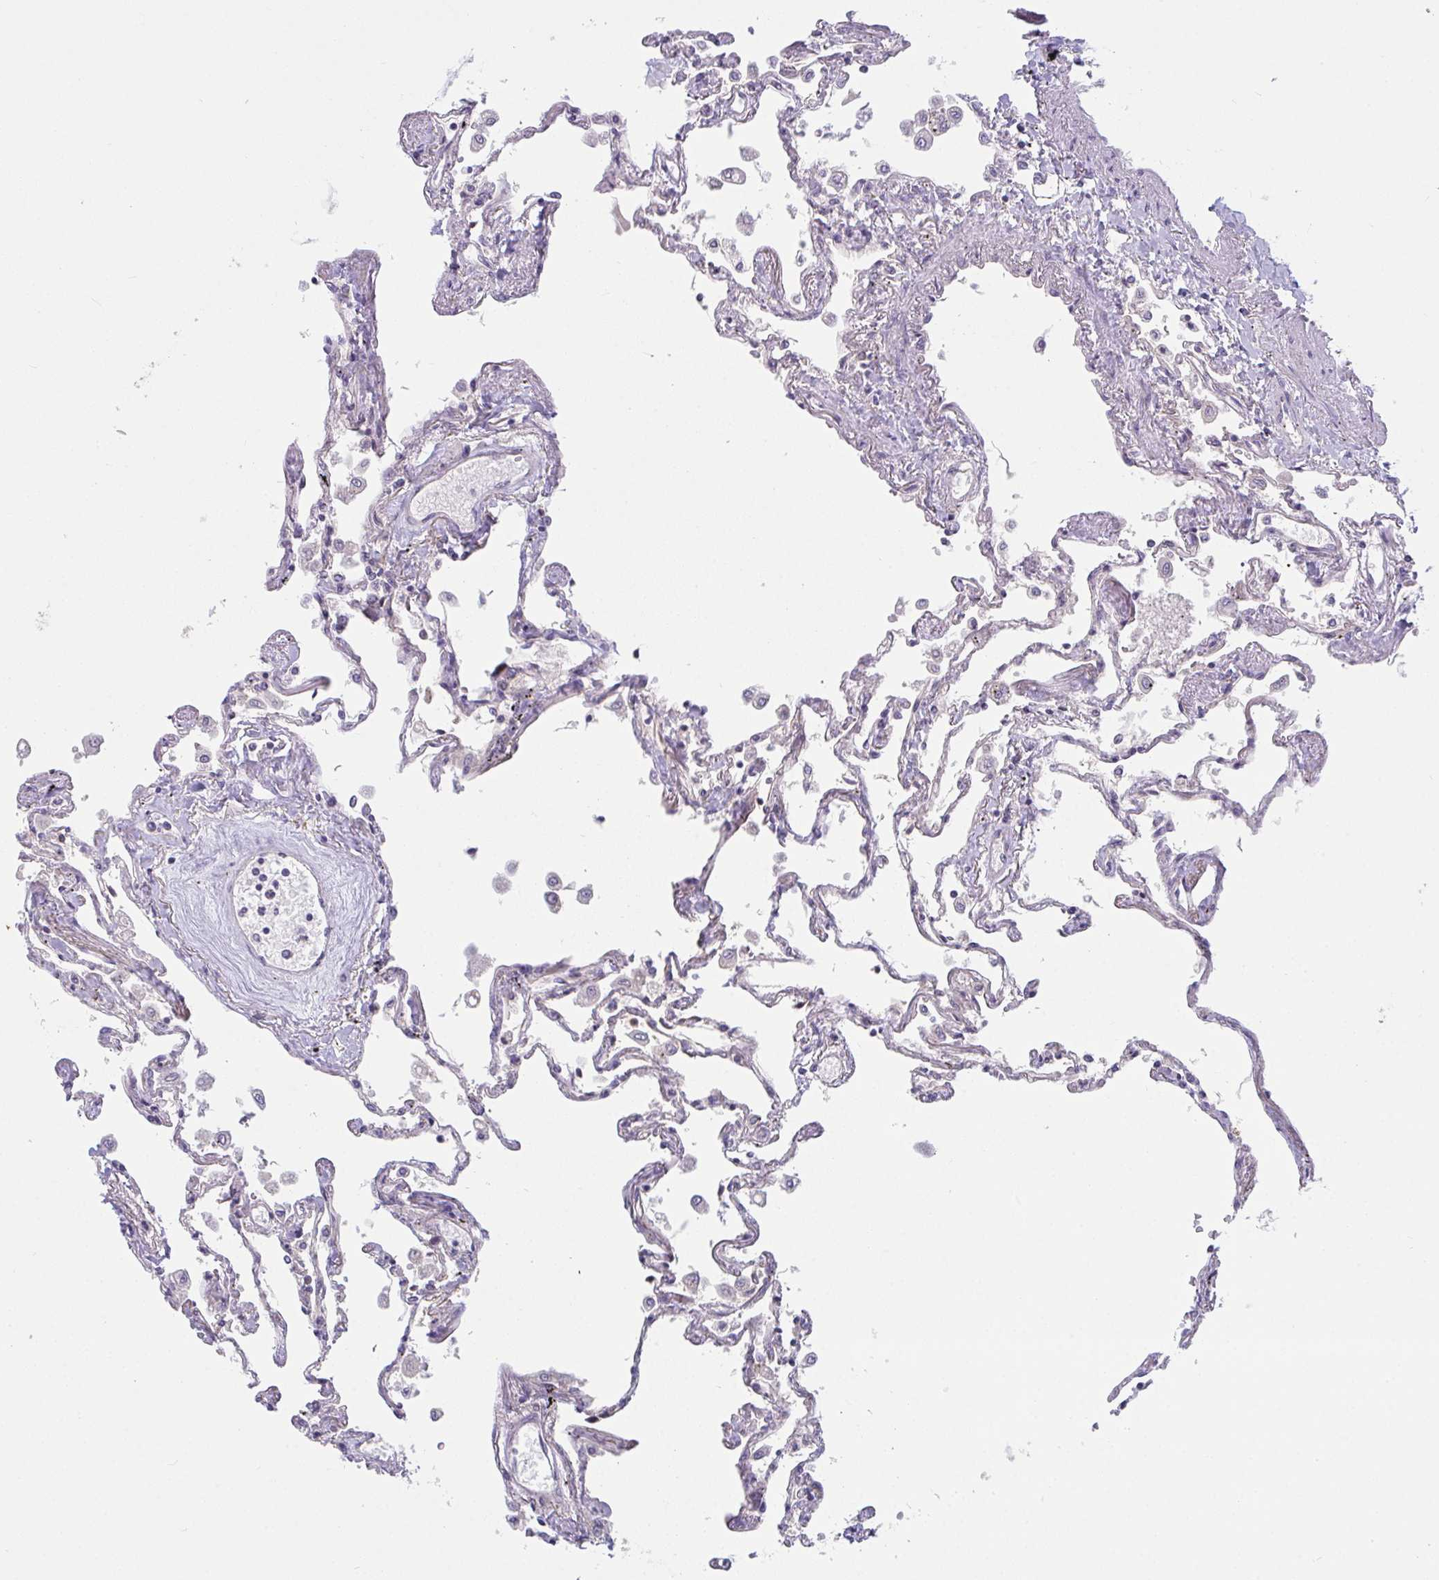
{"staining": {"intensity": "moderate", "quantity": "<25%", "location": "cytoplasmic/membranous"}, "tissue": "lung", "cell_type": "Alveolar cells", "image_type": "normal", "snomed": [{"axis": "morphology", "description": "Normal tissue, NOS"}, {"axis": "morphology", "description": "Adenocarcinoma, NOS"}, {"axis": "topography", "description": "Cartilage tissue"}, {"axis": "topography", "description": "Lung"}], "caption": "IHC micrograph of normal lung: human lung stained using IHC reveals low levels of moderate protein expression localized specifically in the cytoplasmic/membranous of alveolar cells, appearing as a cytoplasmic/membranous brown color.", "gene": "CASP9", "patient": {"sex": "female", "age": 67}}